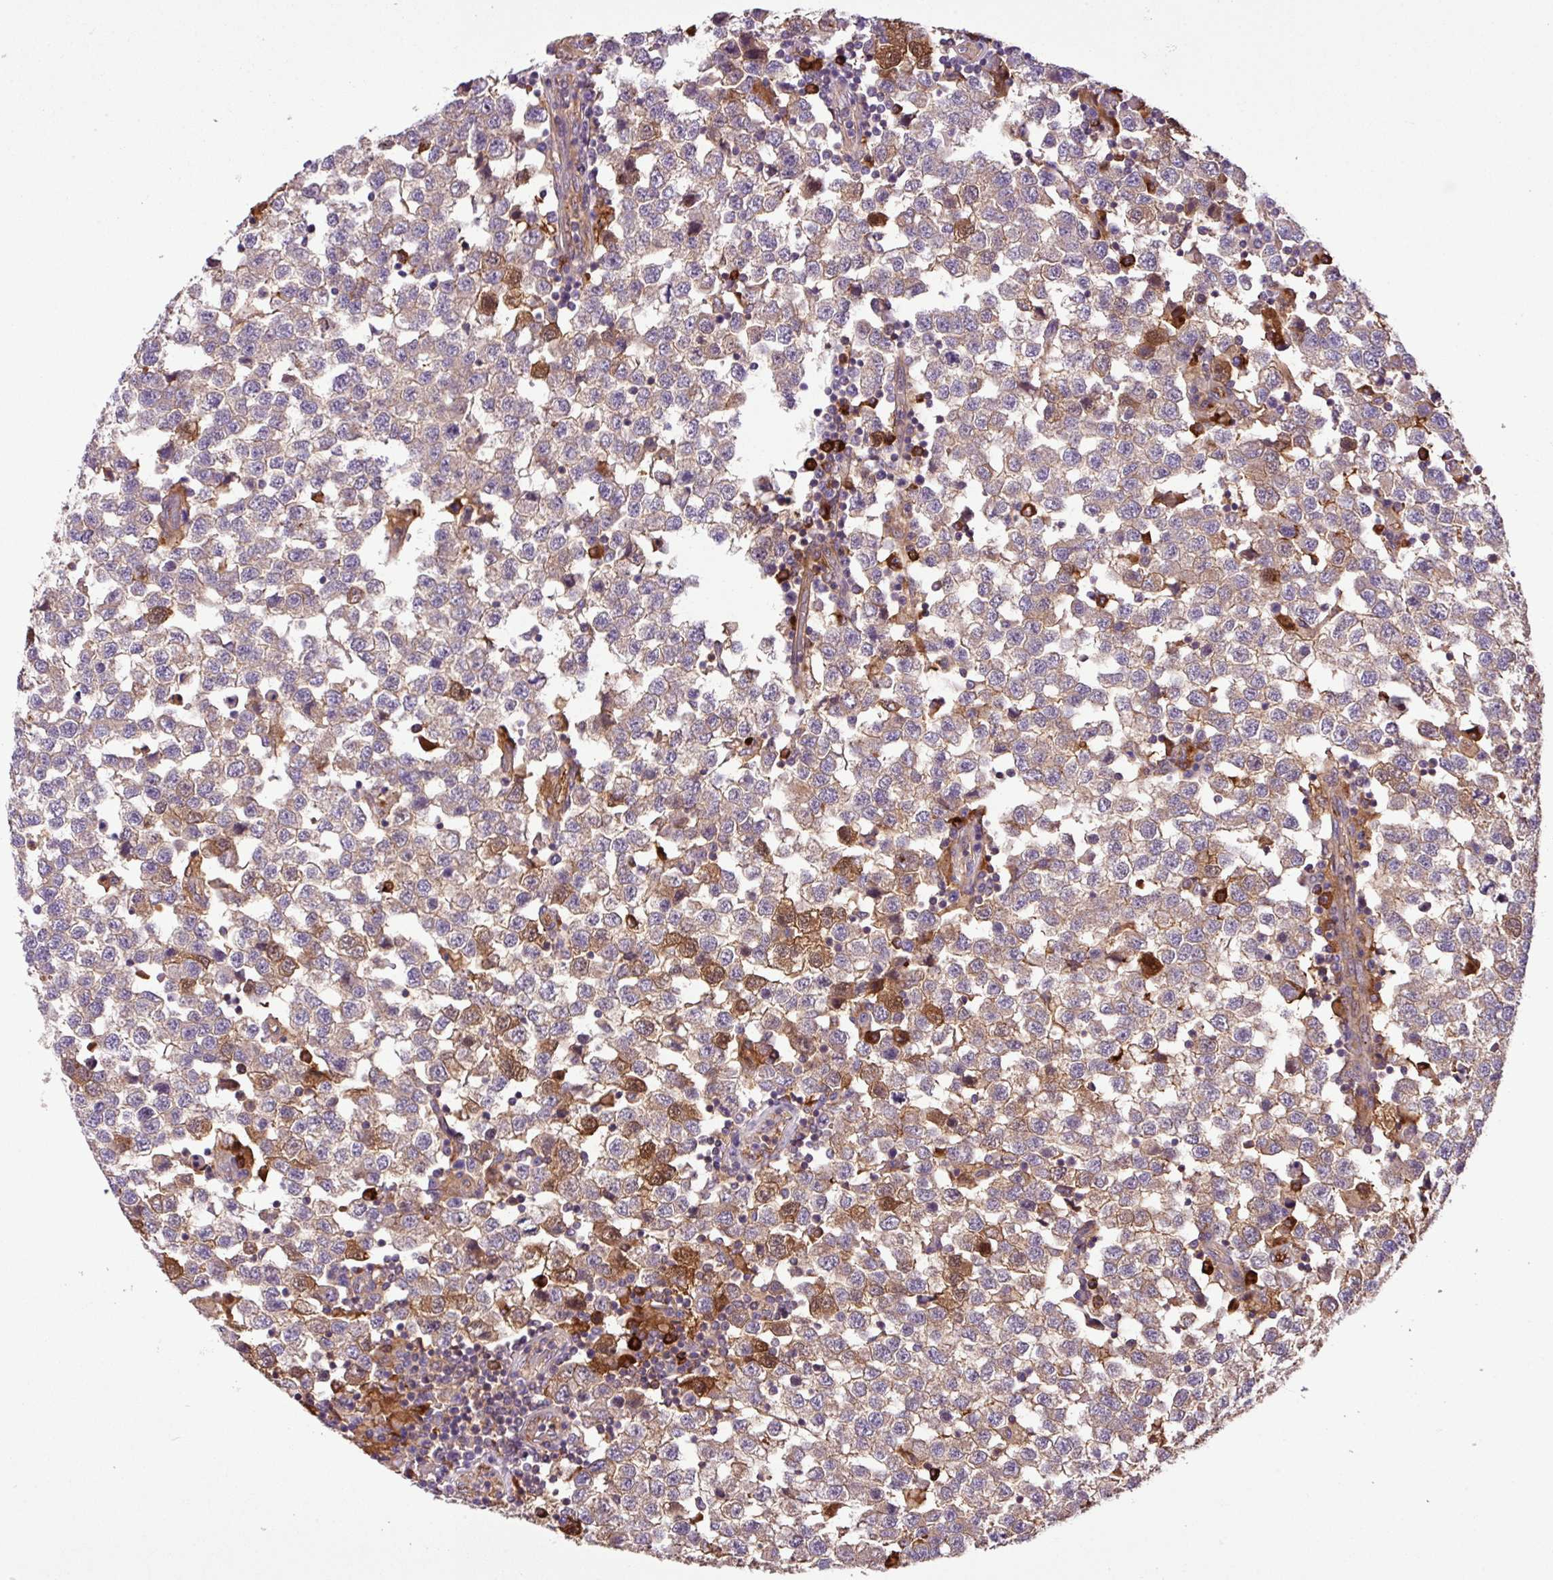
{"staining": {"intensity": "moderate", "quantity": "25%-75%", "location": "cytoplasmic/membranous"}, "tissue": "testis cancer", "cell_type": "Tumor cells", "image_type": "cancer", "snomed": [{"axis": "morphology", "description": "Seminoma, NOS"}, {"axis": "topography", "description": "Testis"}], "caption": "Protein expression by IHC shows moderate cytoplasmic/membranous positivity in approximately 25%-75% of tumor cells in testis seminoma. (DAB IHC, brown staining for protein, blue staining for nuclei).", "gene": "ZNF266", "patient": {"sex": "male", "age": 34}}